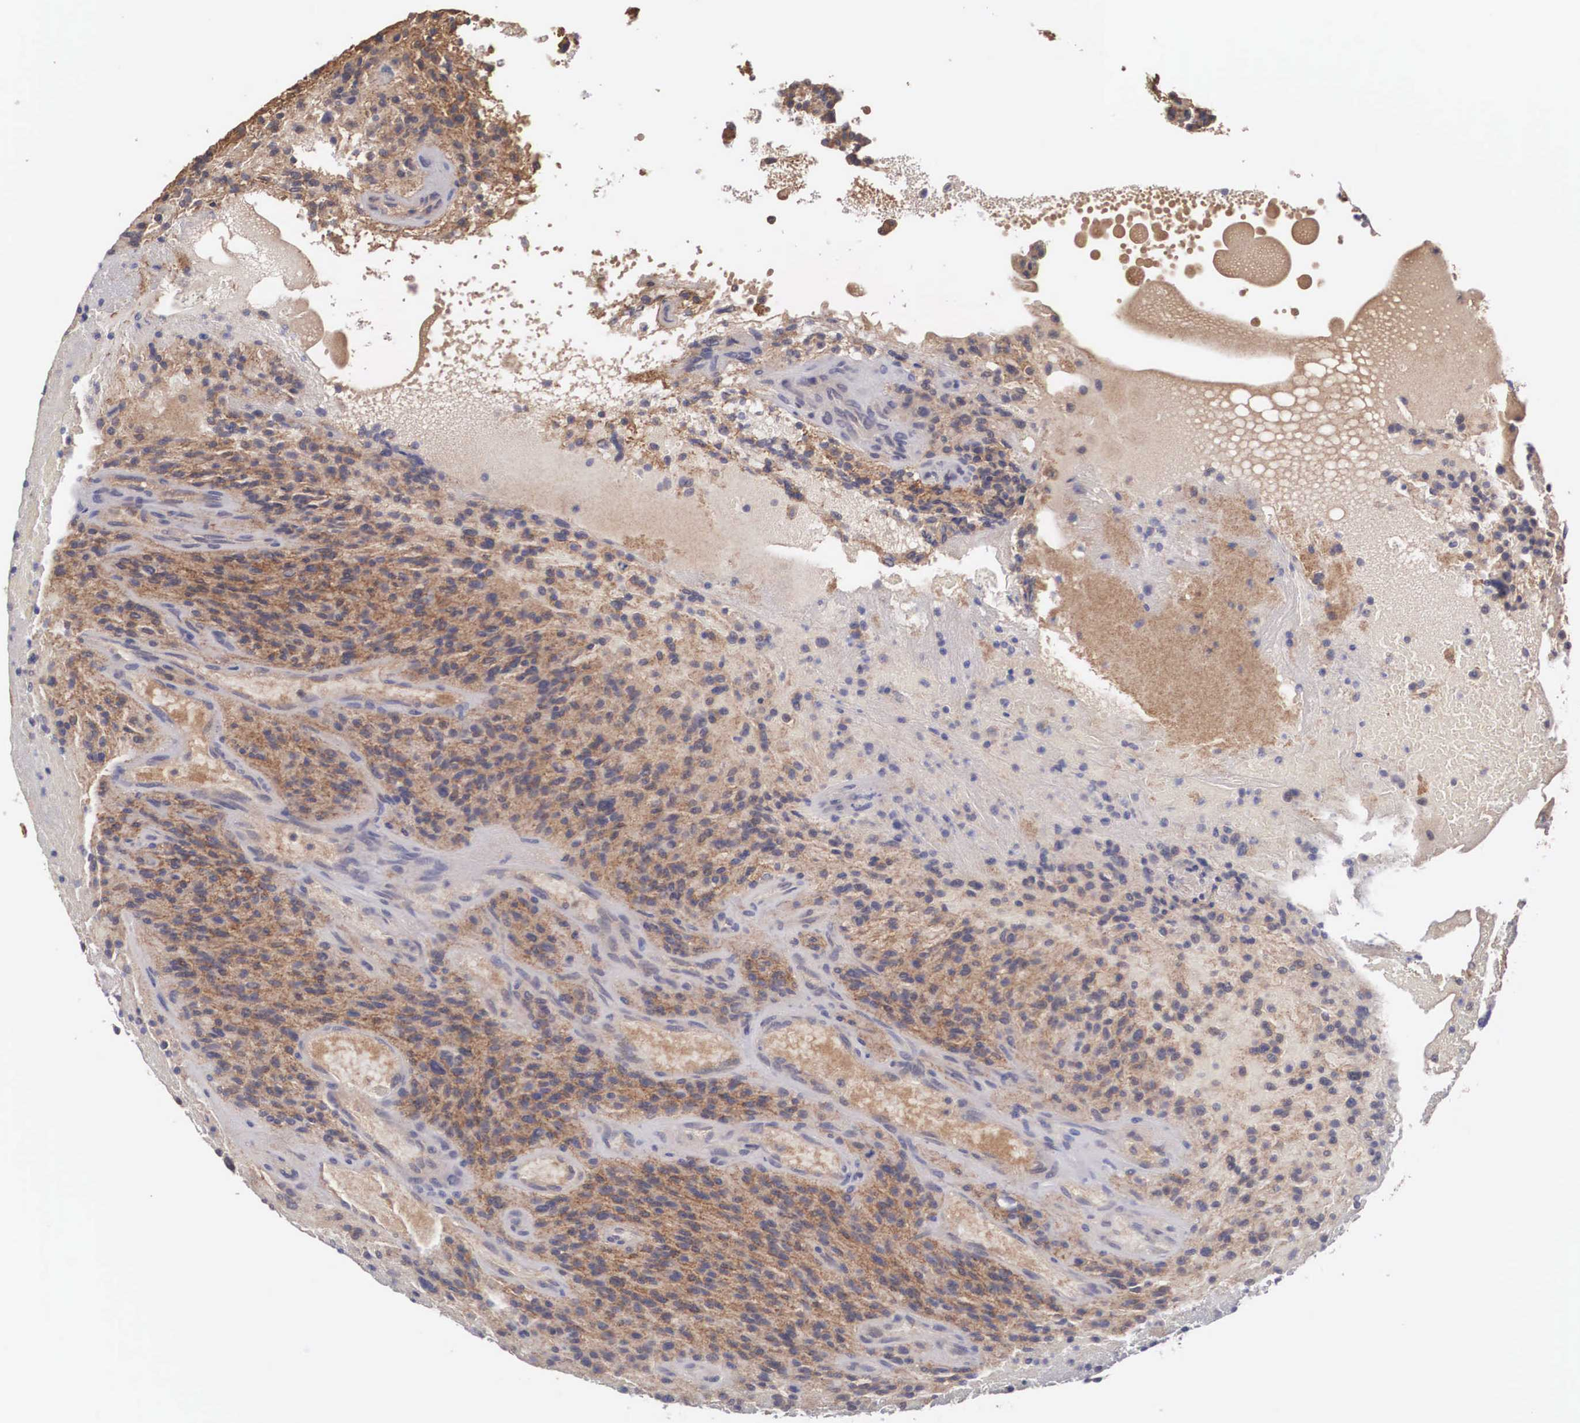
{"staining": {"intensity": "moderate", "quantity": "25%-75%", "location": "cytoplasmic/membranous"}, "tissue": "glioma", "cell_type": "Tumor cells", "image_type": "cancer", "snomed": [{"axis": "morphology", "description": "Glioma, malignant, High grade"}, {"axis": "topography", "description": "Brain"}], "caption": "This image demonstrates immunohistochemistry staining of human high-grade glioma (malignant), with medium moderate cytoplasmic/membranous positivity in approximately 25%-75% of tumor cells.", "gene": "RBPJ", "patient": {"sex": "female", "age": 13}}